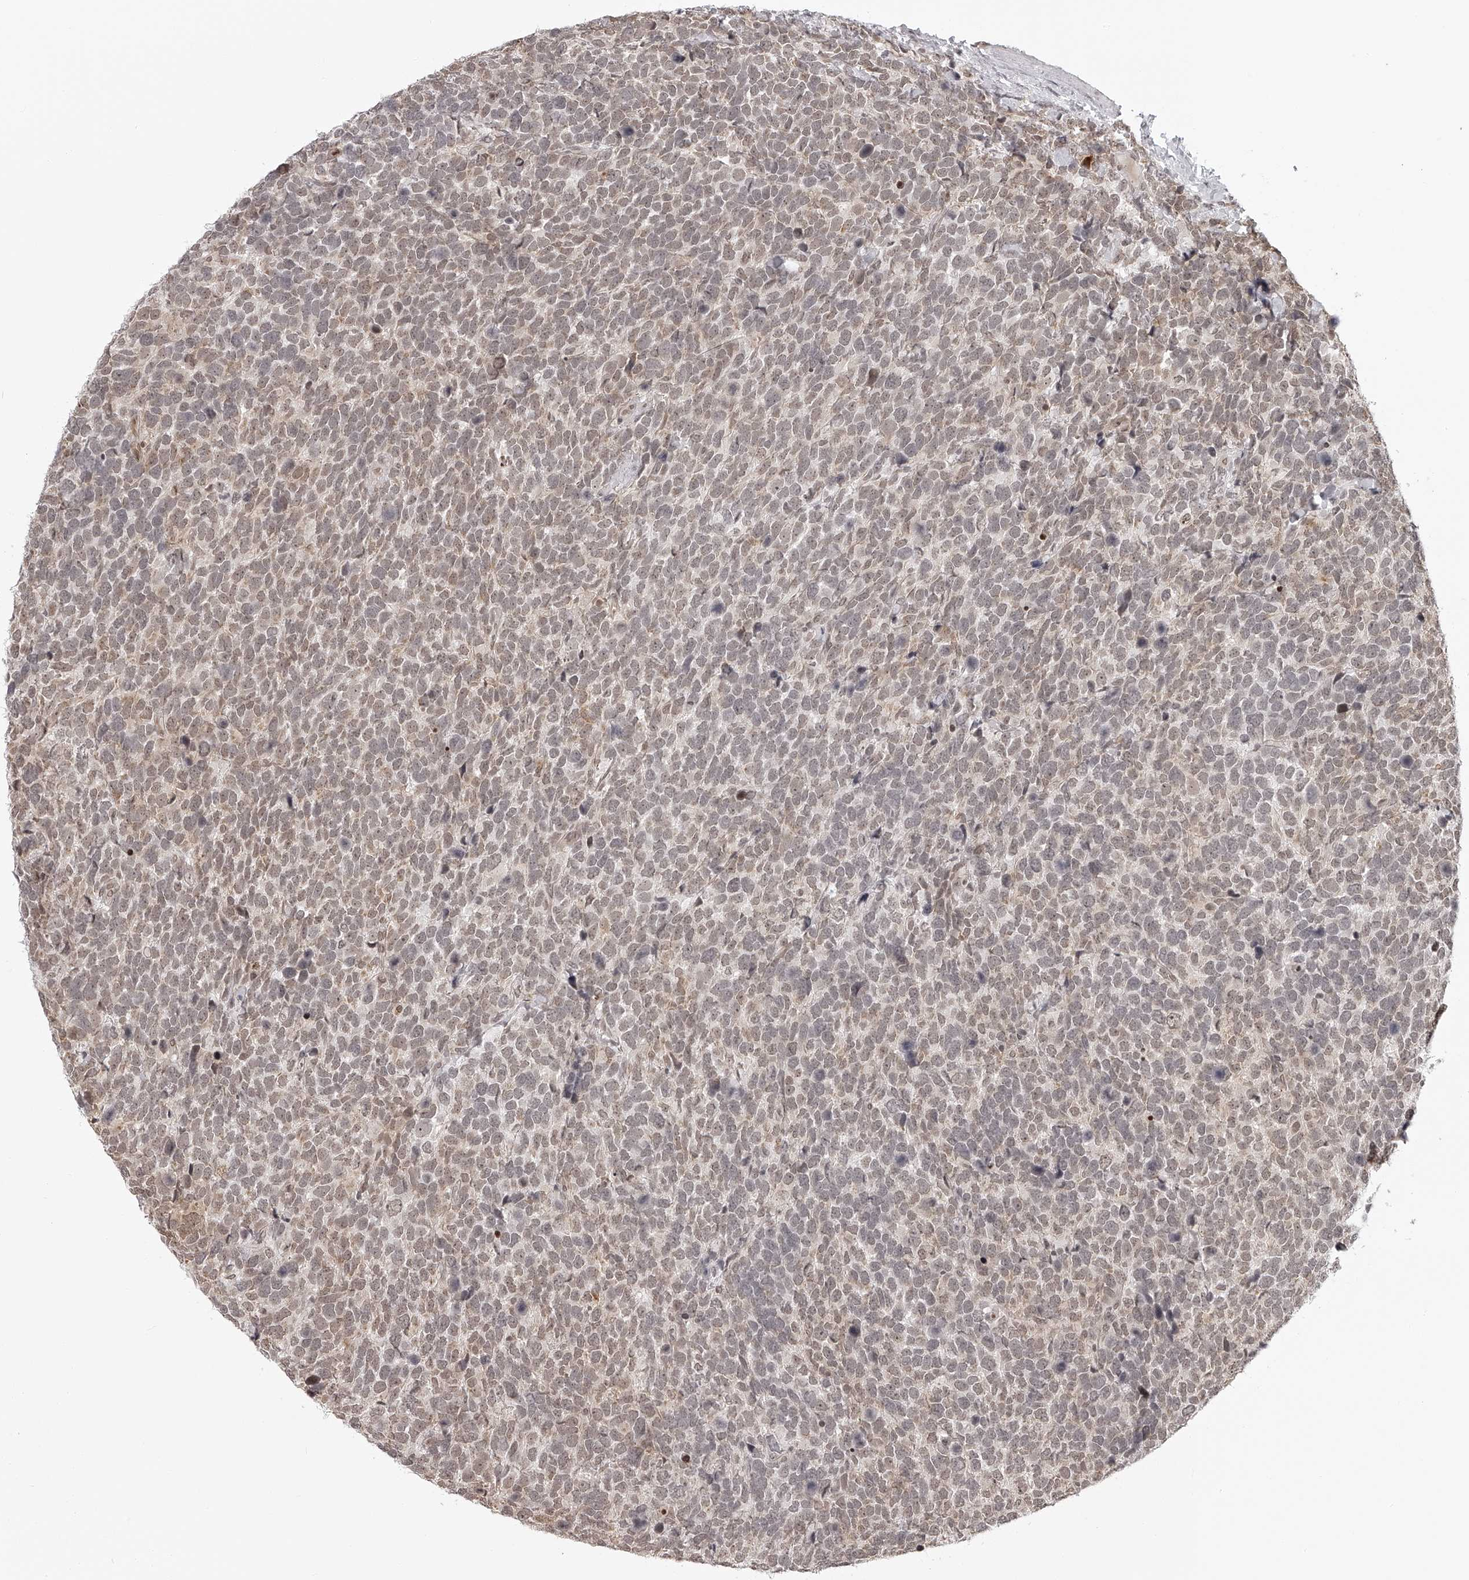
{"staining": {"intensity": "weak", "quantity": "<25%", "location": "nuclear"}, "tissue": "urothelial cancer", "cell_type": "Tumor cells", "image_type": "cancer", "snomed": [{"axis": "morphology", "description": "Urothelial carcinoma, High grade"}, {"axis": "topography", "description": "Urinary bladder"}], "caption": "The histopathology image exhibits no staining of tumor cells in urothelial cancer.", "gene": "ODF2L", "patient": {"sex": "female", "age": 82}}